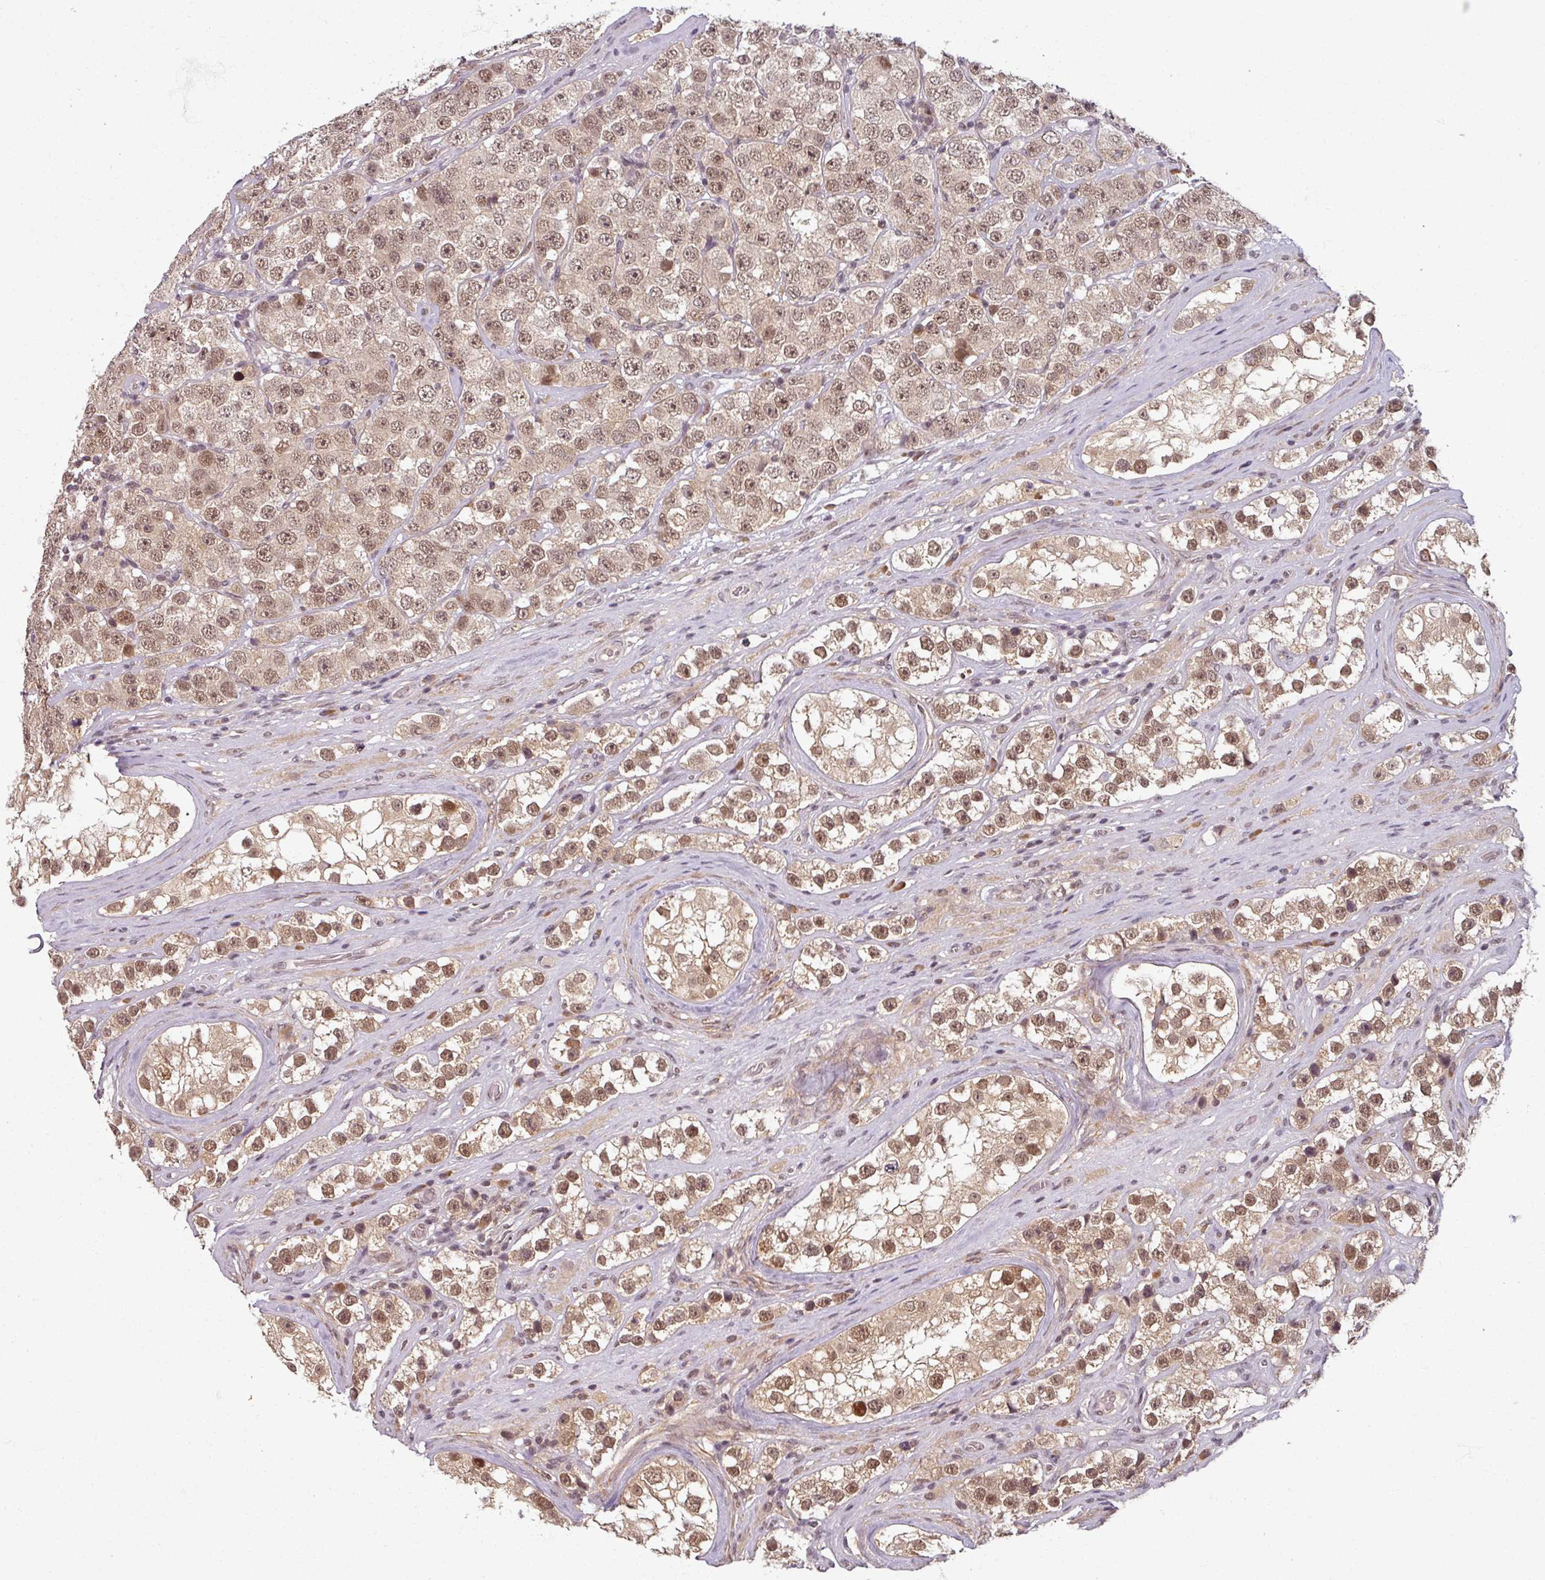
{"staining": {"intensity": "moderate", "quantity": ">75%", "location": "nuclear"}, "tissue": "testis cancer", "cell_type": "Tumor cells", "image_type": "cancer", "snomed": [{"axis": "morphology", "description": "Seminoma, NOS"}, {"axis": "topography", "description": "Testis"}], "caption": "Testis cancer was stained to show a protein in brown. There is medium levels of moderate nuclear positivity in approximately >75% of tumor cells.", "gene": "POLR2G", "patient": {"sex": "male", "age": 28}}